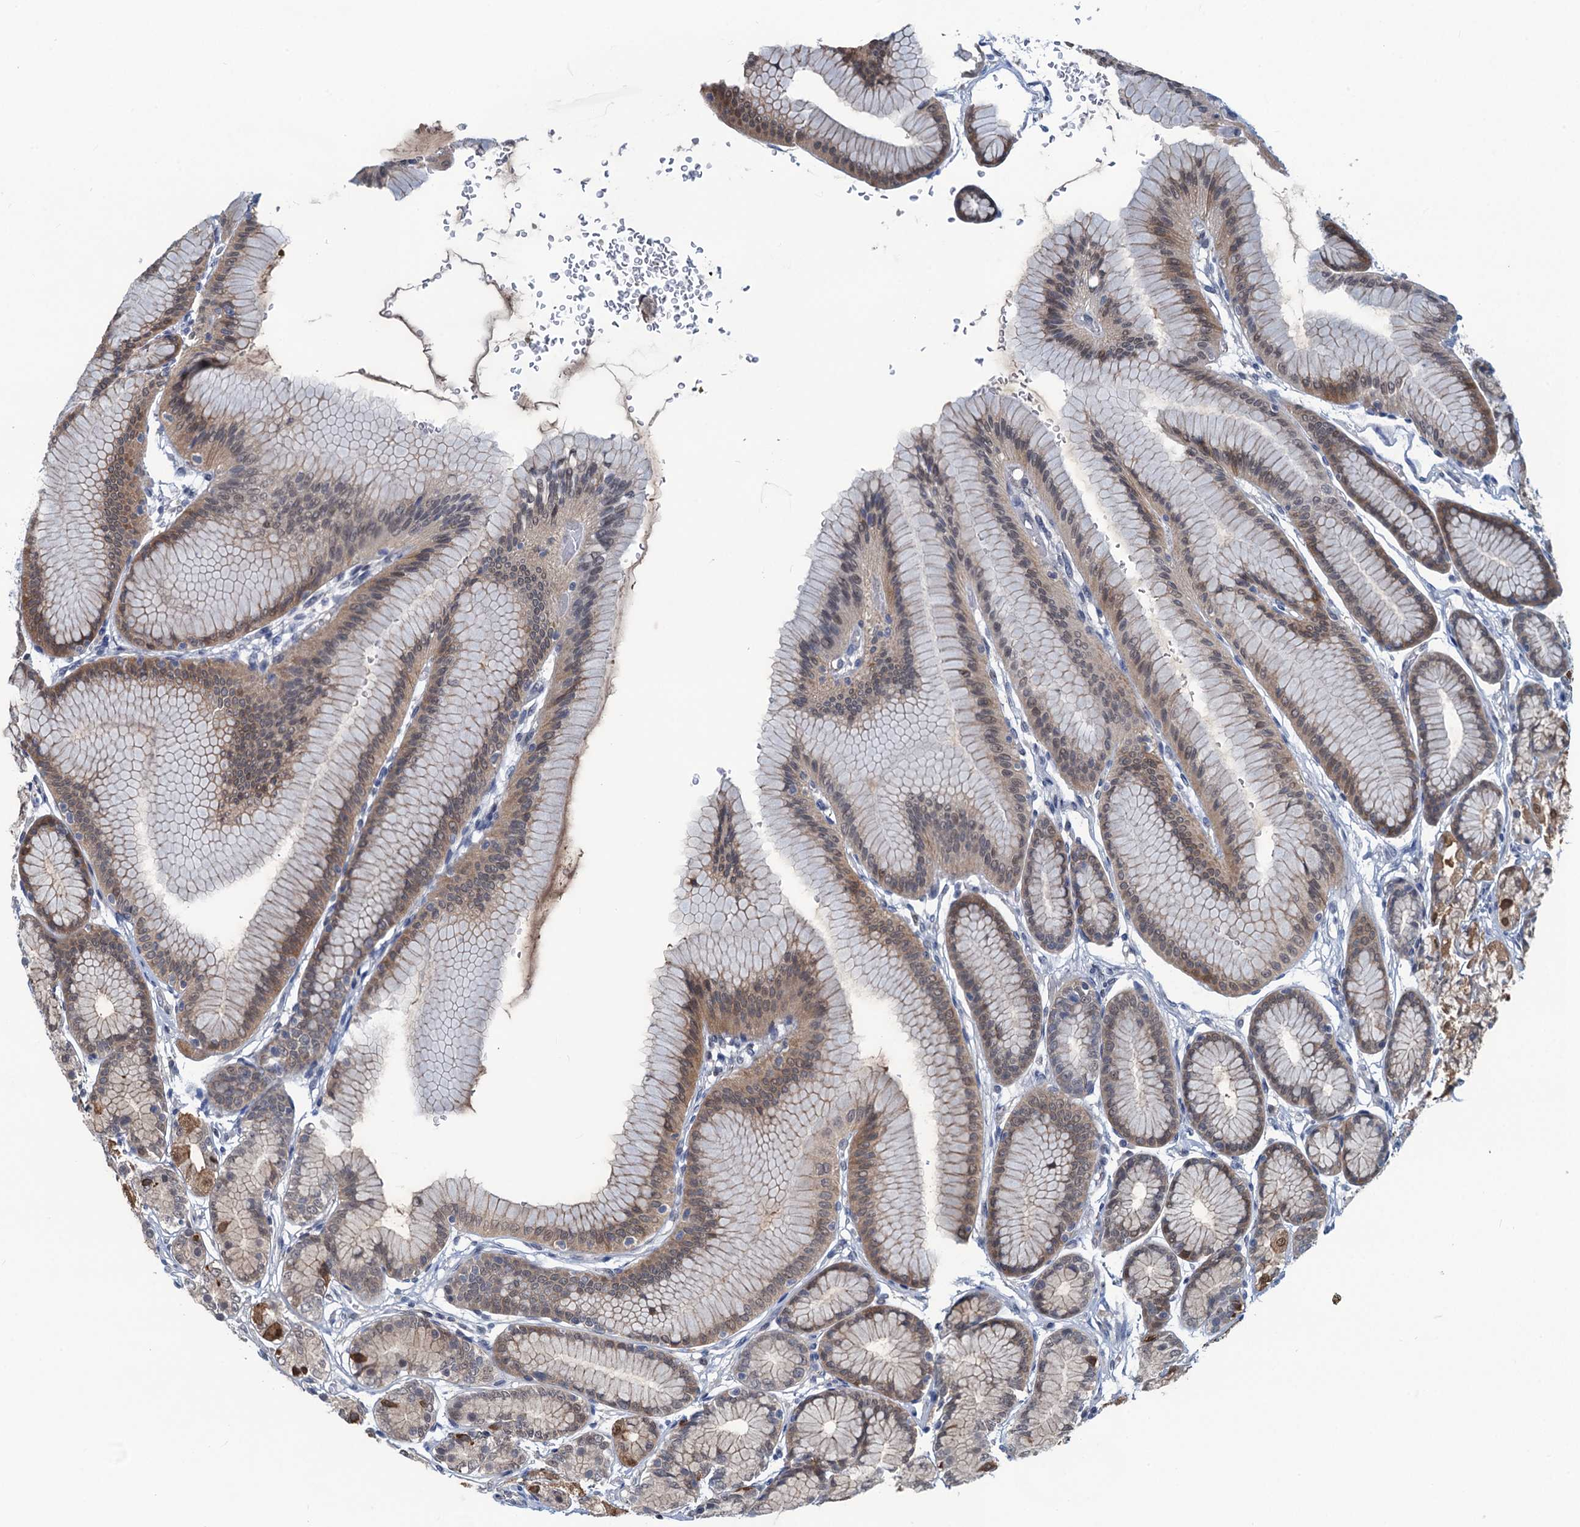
{"staining": {"intensity": "moderate", "quantity": ">75%", "location": "cytoplasmic/membranous,nuclear"}, "tissue": "stomach", "cell_type": "Glandular cells", "image_type": "normal", "snomed": [{"axis": "morphology", "description": "Normal tissue, NOS"}, {"axis": "morphology", "description": "Adenocarcinoma, NOS"}, {"axis": "morphology", "description": "Adenocarcinoma, High grade"}, {"axis": "topography", "description": "Stomach, upper"}, {"axis": "topography", "description": "Stomach"}], "caption": "Immunohistochemical staining of benign human stomach reveals >75% levels of moderate cytoplasmic/membranous,nuclear protein positivity in approximately >75% of glandular cells. (brown staining indicates protein expression, while blue staining denotes nuclei).", "gene": "RTKN2", "patient": {"sex": "female", "age": 65}}